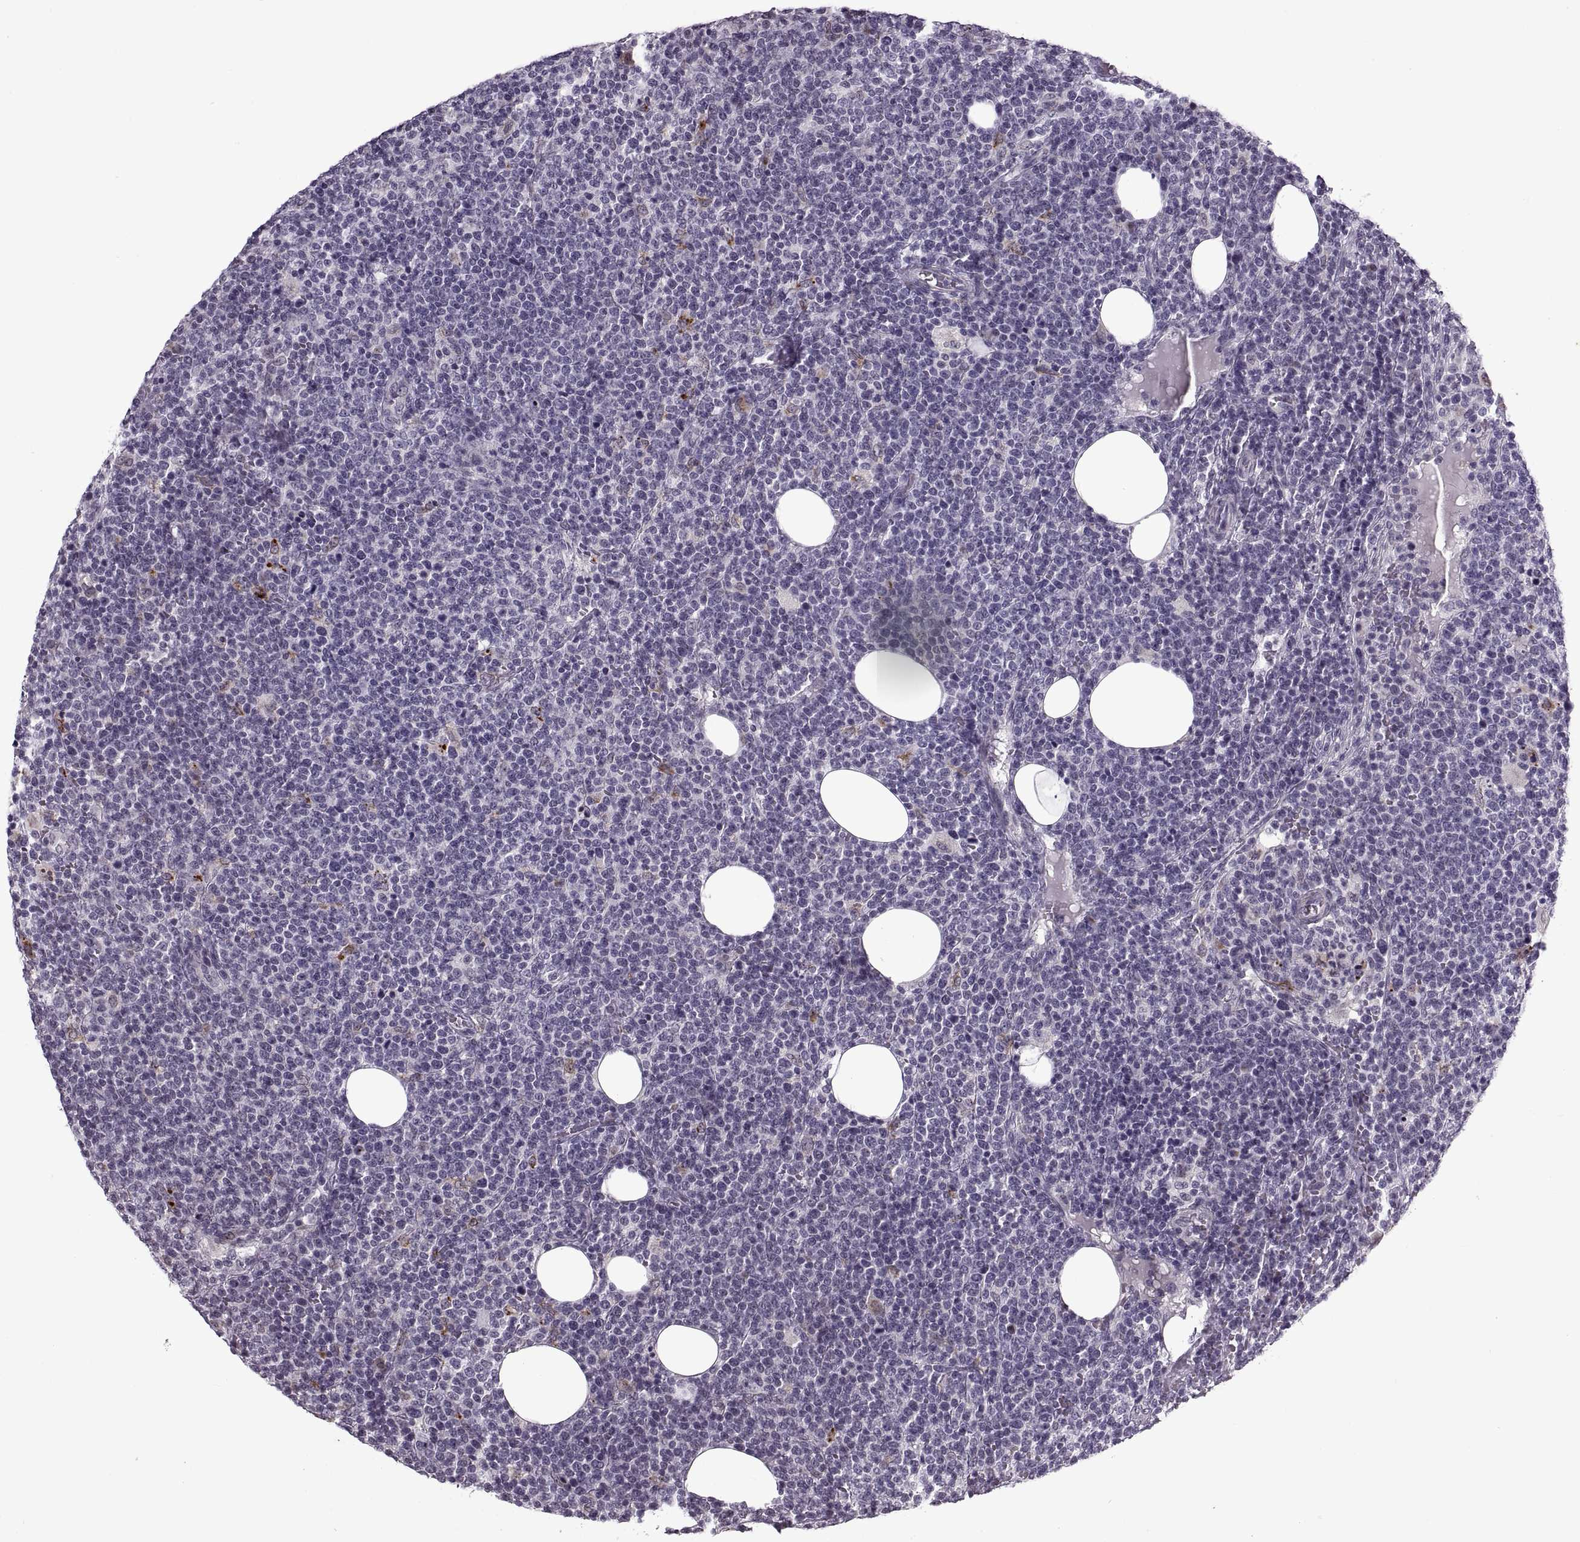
{"staining": {"intensity": "negative", "quantity": "none", "location": "none"}, "tissue": "lymphoma", "cell_type": "Tumor cells", "image_type": "cancer", "snomed": [{"axis": "morphology", "description": "Malignant lymphoma, non-Hodgkin's type, High grade"}, {"axis": "topography", "description": "Lymph node"}], "caption": "Tumor cells show no significant protein staining in high-grade malignant lymphoma, non-Hodgkin's type. (Immunohistochemistry (ihc), brightfield microscopy, high magnification).", "gene": "PRSS37", "patient": {"sex": "male", "age": 61}}